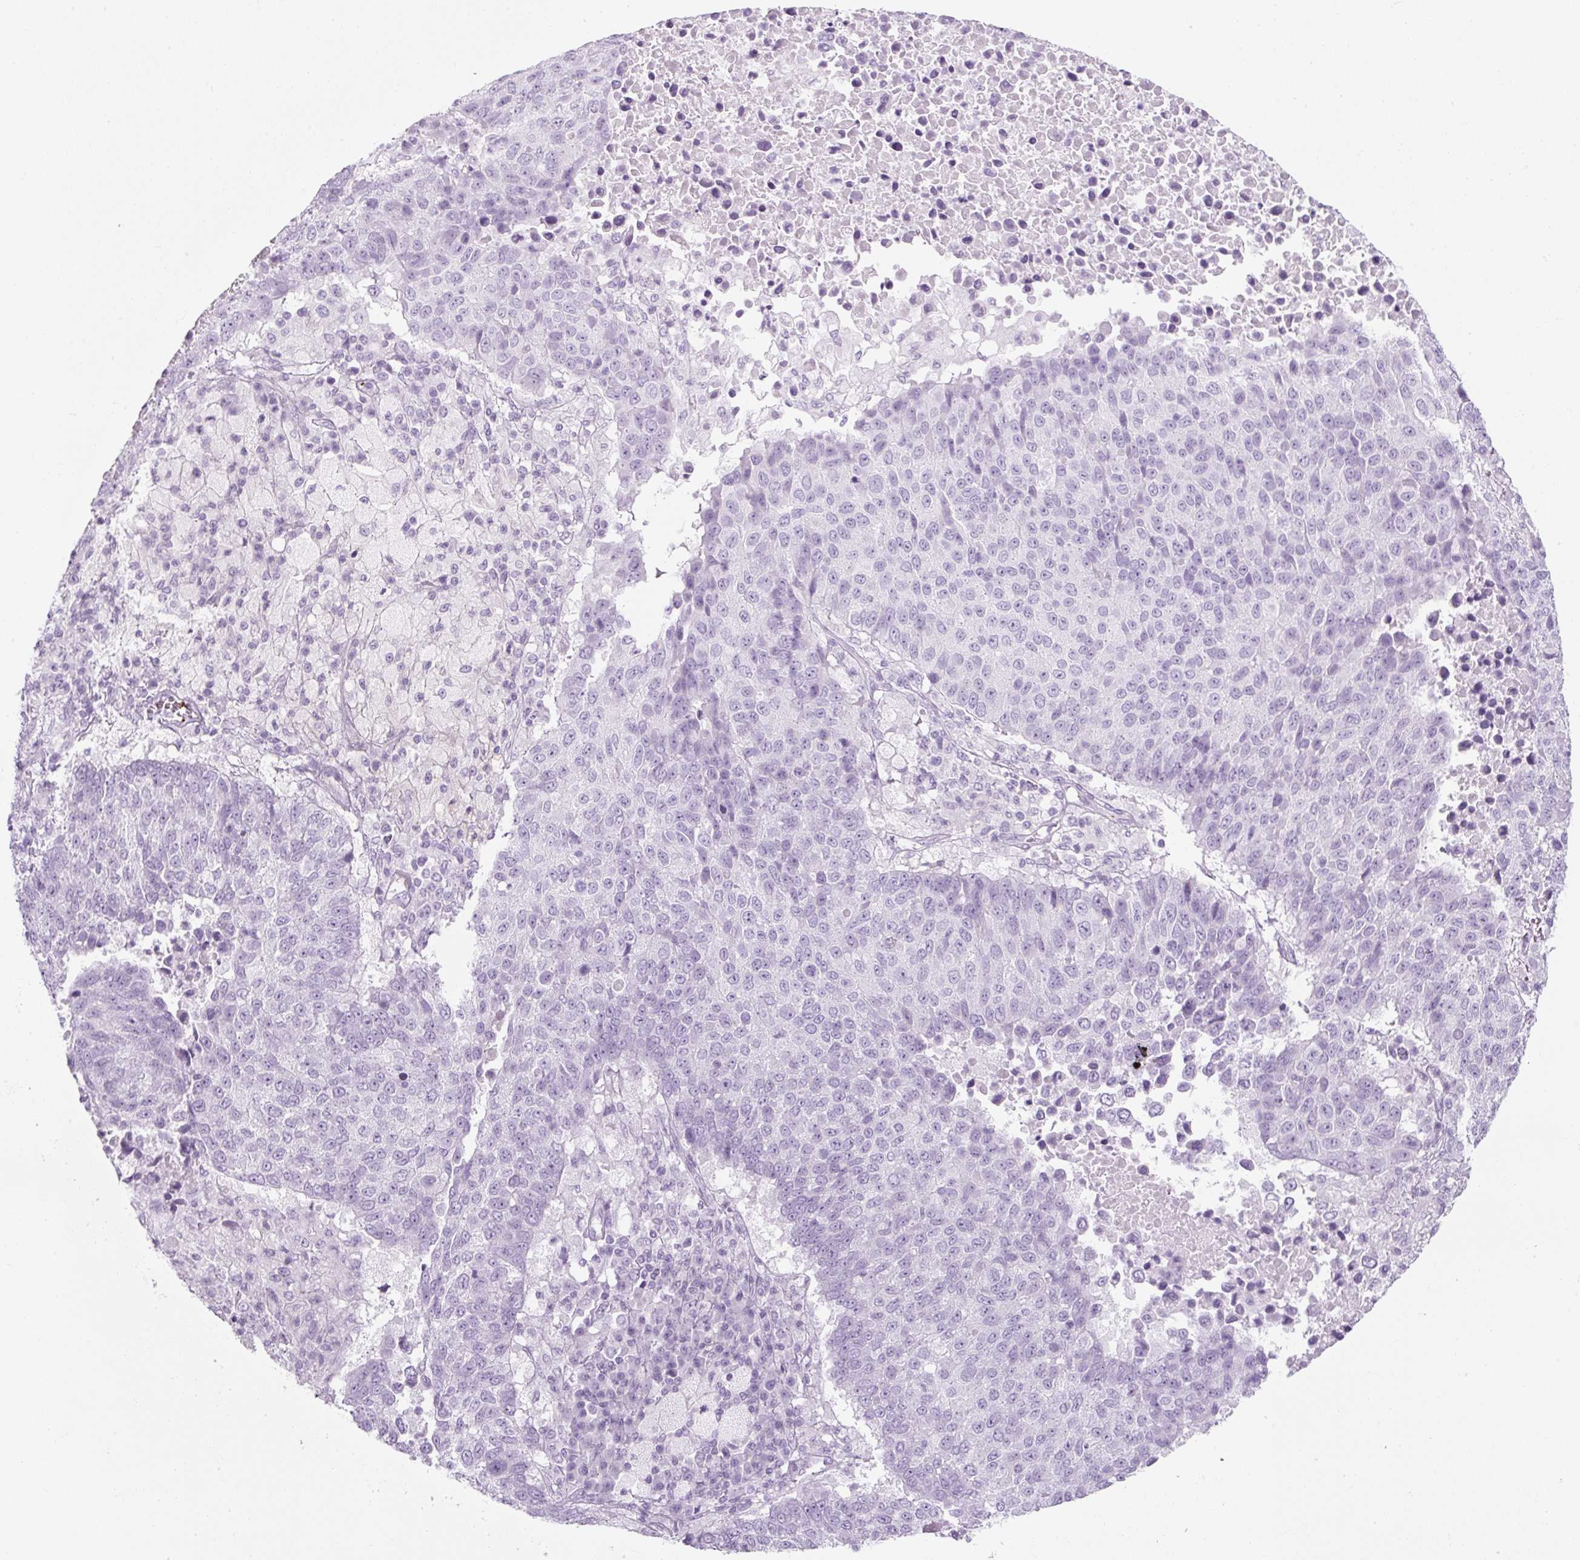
{"staining": {"intensity": "negative", "quantity": "none", "location": "none"}, "tissue": "lung cancer", "cell_type": "Tumor cells", "image_type": "cancer", "snomed": [{"axis": "morphology", "description": "Squamous cell carcinoma, NOS"}, {"axis": "topography", "description": "Lung"}], "caption": "There is no significant staining in tumor cells of lung cancer.", "gene": "PF4V1", "patient": {"sex": "male", "age": 73}}